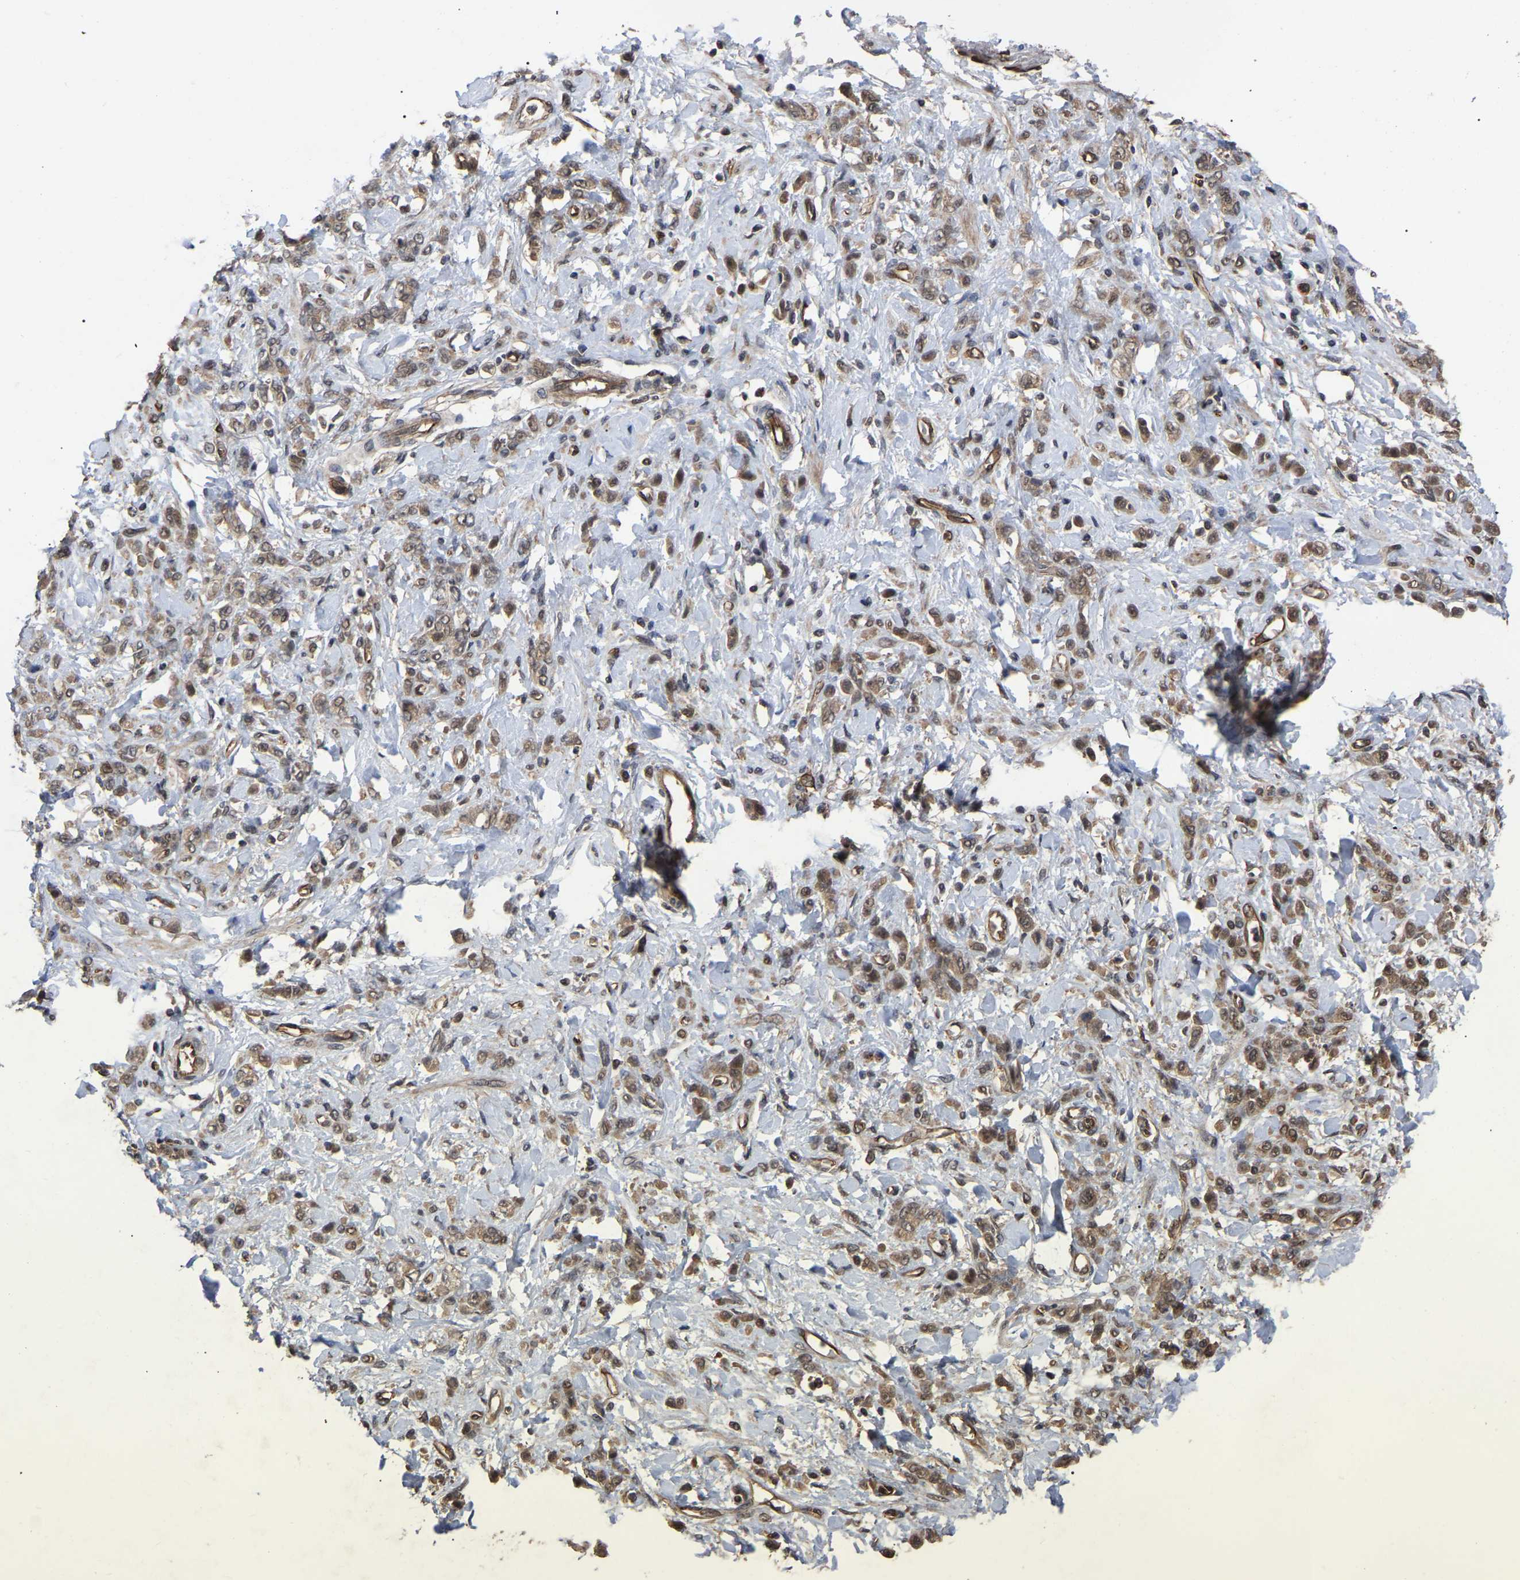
{"staining": {"intensity": "moderate", "quantity": ">75%", "location": "cytoplasmic/membranous"}, "tissue": "stomach cancer", "cell_type": "Tumor cells", "image_type": "cancer", "snomed": [{"axis": "morphology", "description": "Normal tissue, NOS"}, {"axis": "morphology", "description": "Adenocarcinoma, NOS"}, {"axis": "topography", "description": "Stomach"}], "caption": "Protein staining shows moderate cytoplasmic/membranous expression in approximately >75% of tumor cells in stomach cancer (adenocarcinoma).", "gene": "FAM161B", "patient": {"sex": "male", "age": 82}}